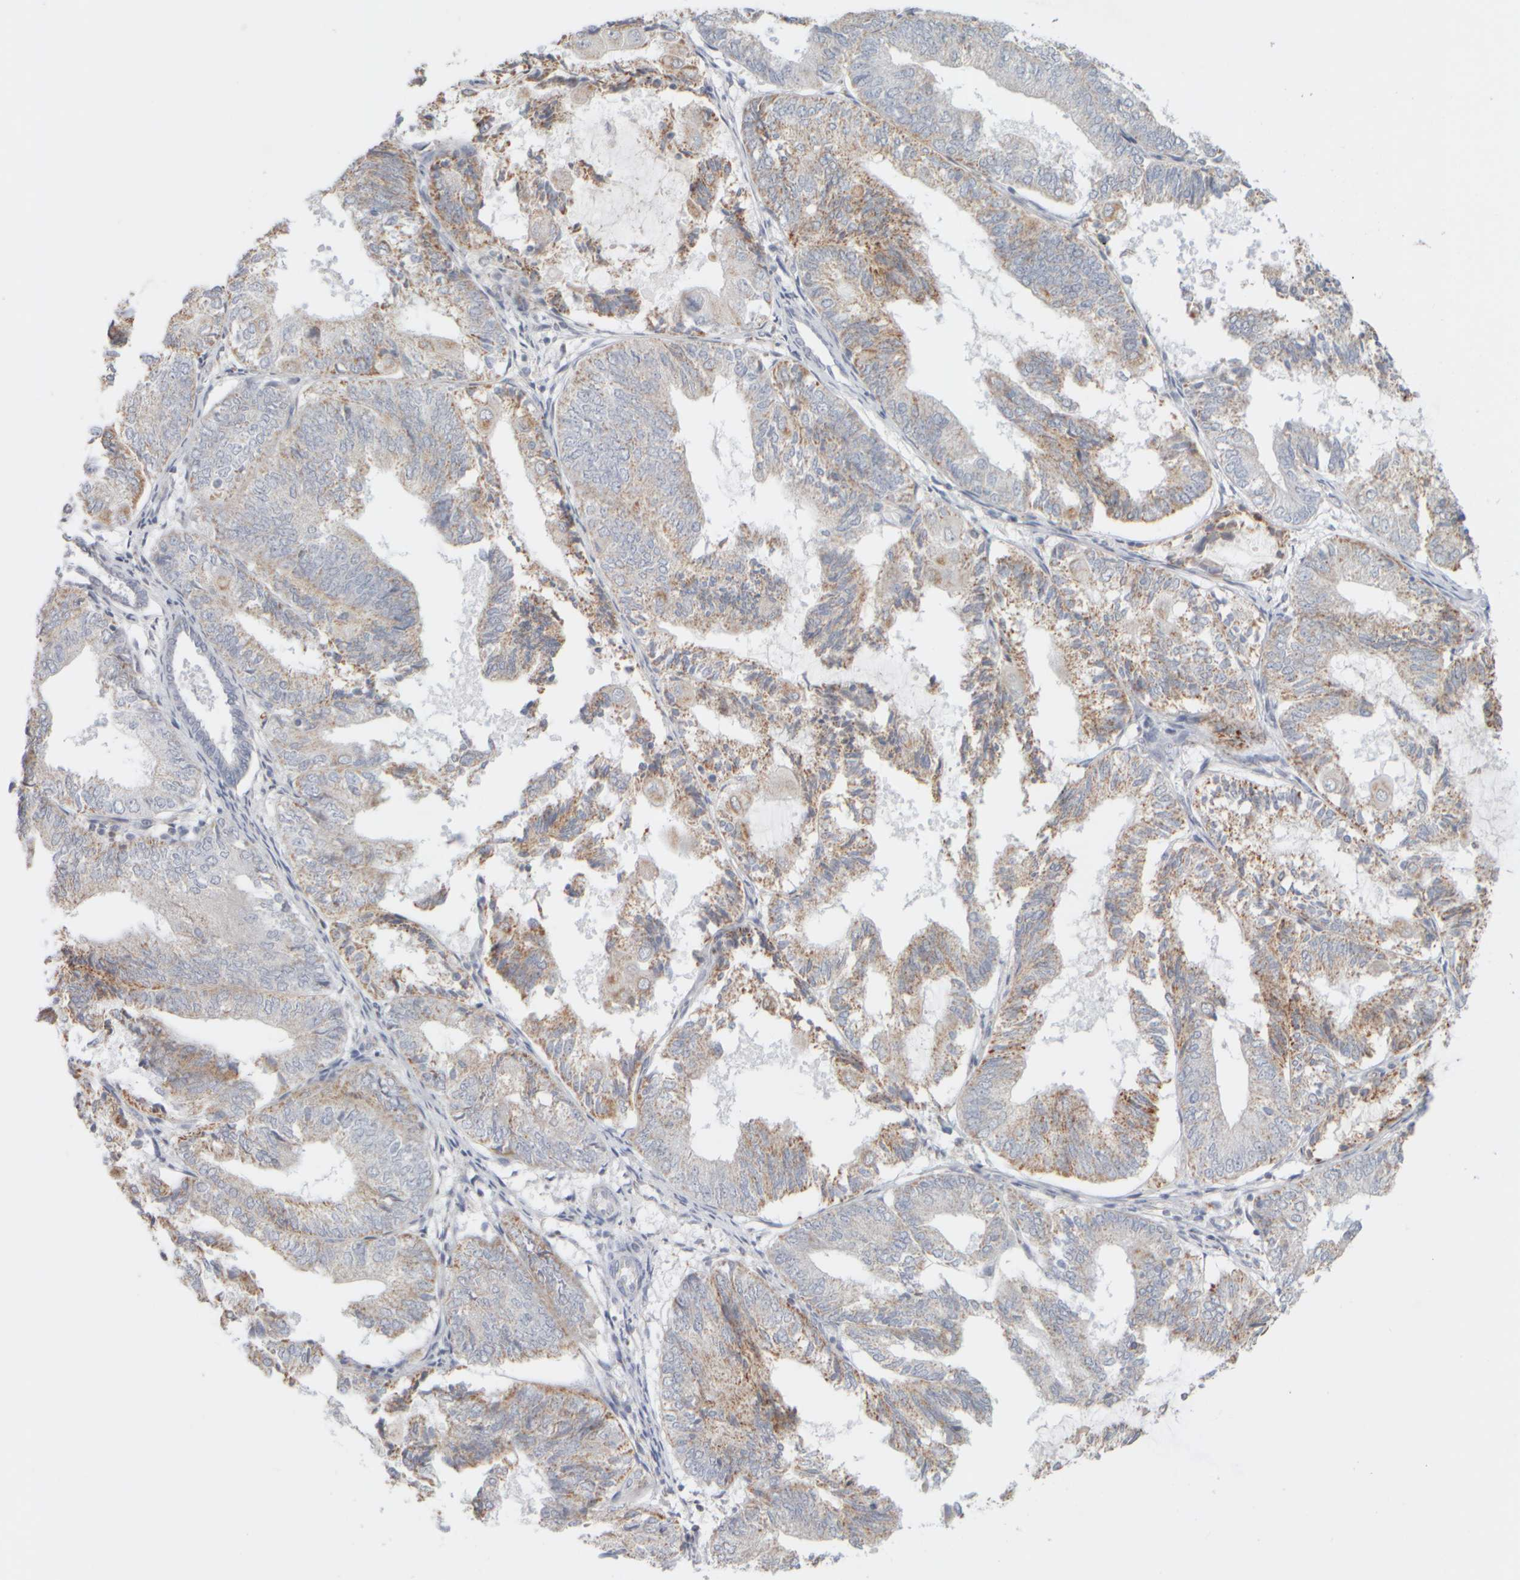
{"staining": {"intensity": "negative", "quantity": "none", "location": "none"}, "tissue": "endometrial cancer", "cell_type": "Tumor cells", "image_type": "cancer", "snomed": [{"axis": "morphology", "description": "Adenocarcinoma, NOS"}, {"axis": "topography", "description": "Endometrium"}], "caption": "Tumor cells show no significant protein expression in adenocarcinoma (endometrial).", "gene": "ZNF112", "patient": {"sex": "female", "age": 81}}